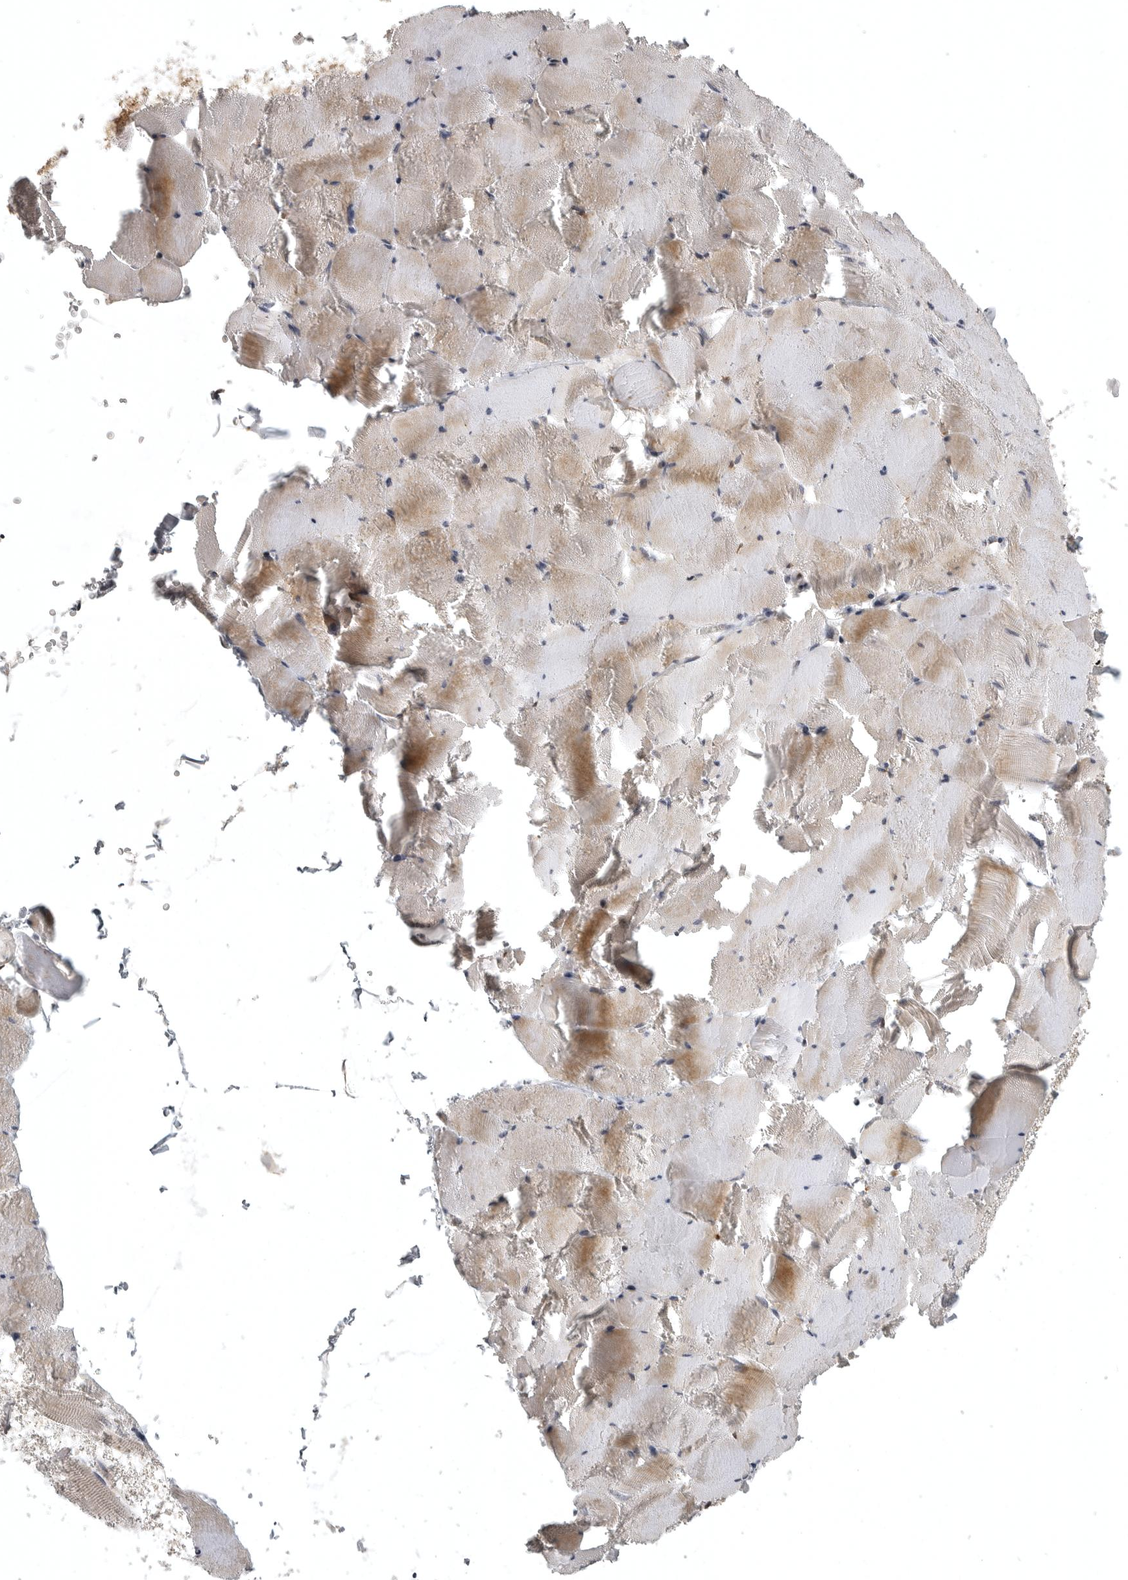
{"staining": {"intensity": "moderate", "quantity": "<25%", "location": "cytoplasmic/membranous"}, "tissue": "skeletal muscle", "cell_type": "Myocytes", "image_type": "normal", "snomed": [{"axis": "morphology", "description": "Normal tissue, NOS"}, {"axis": "topography", "description": "Skeletal muscle"}], "caption": "Myocytes show moderate cytoplasmic/membranous positivity in about <25% of cells in normal skeletal muscle. The staining was performed using DAB (3,3'-diaminobenzidine), with brown indicating positive protein expression. Nuclei are stained blue with hematoxylin.", "gene": "POLE2", "patient": {"sex": "male", "age": 62}}